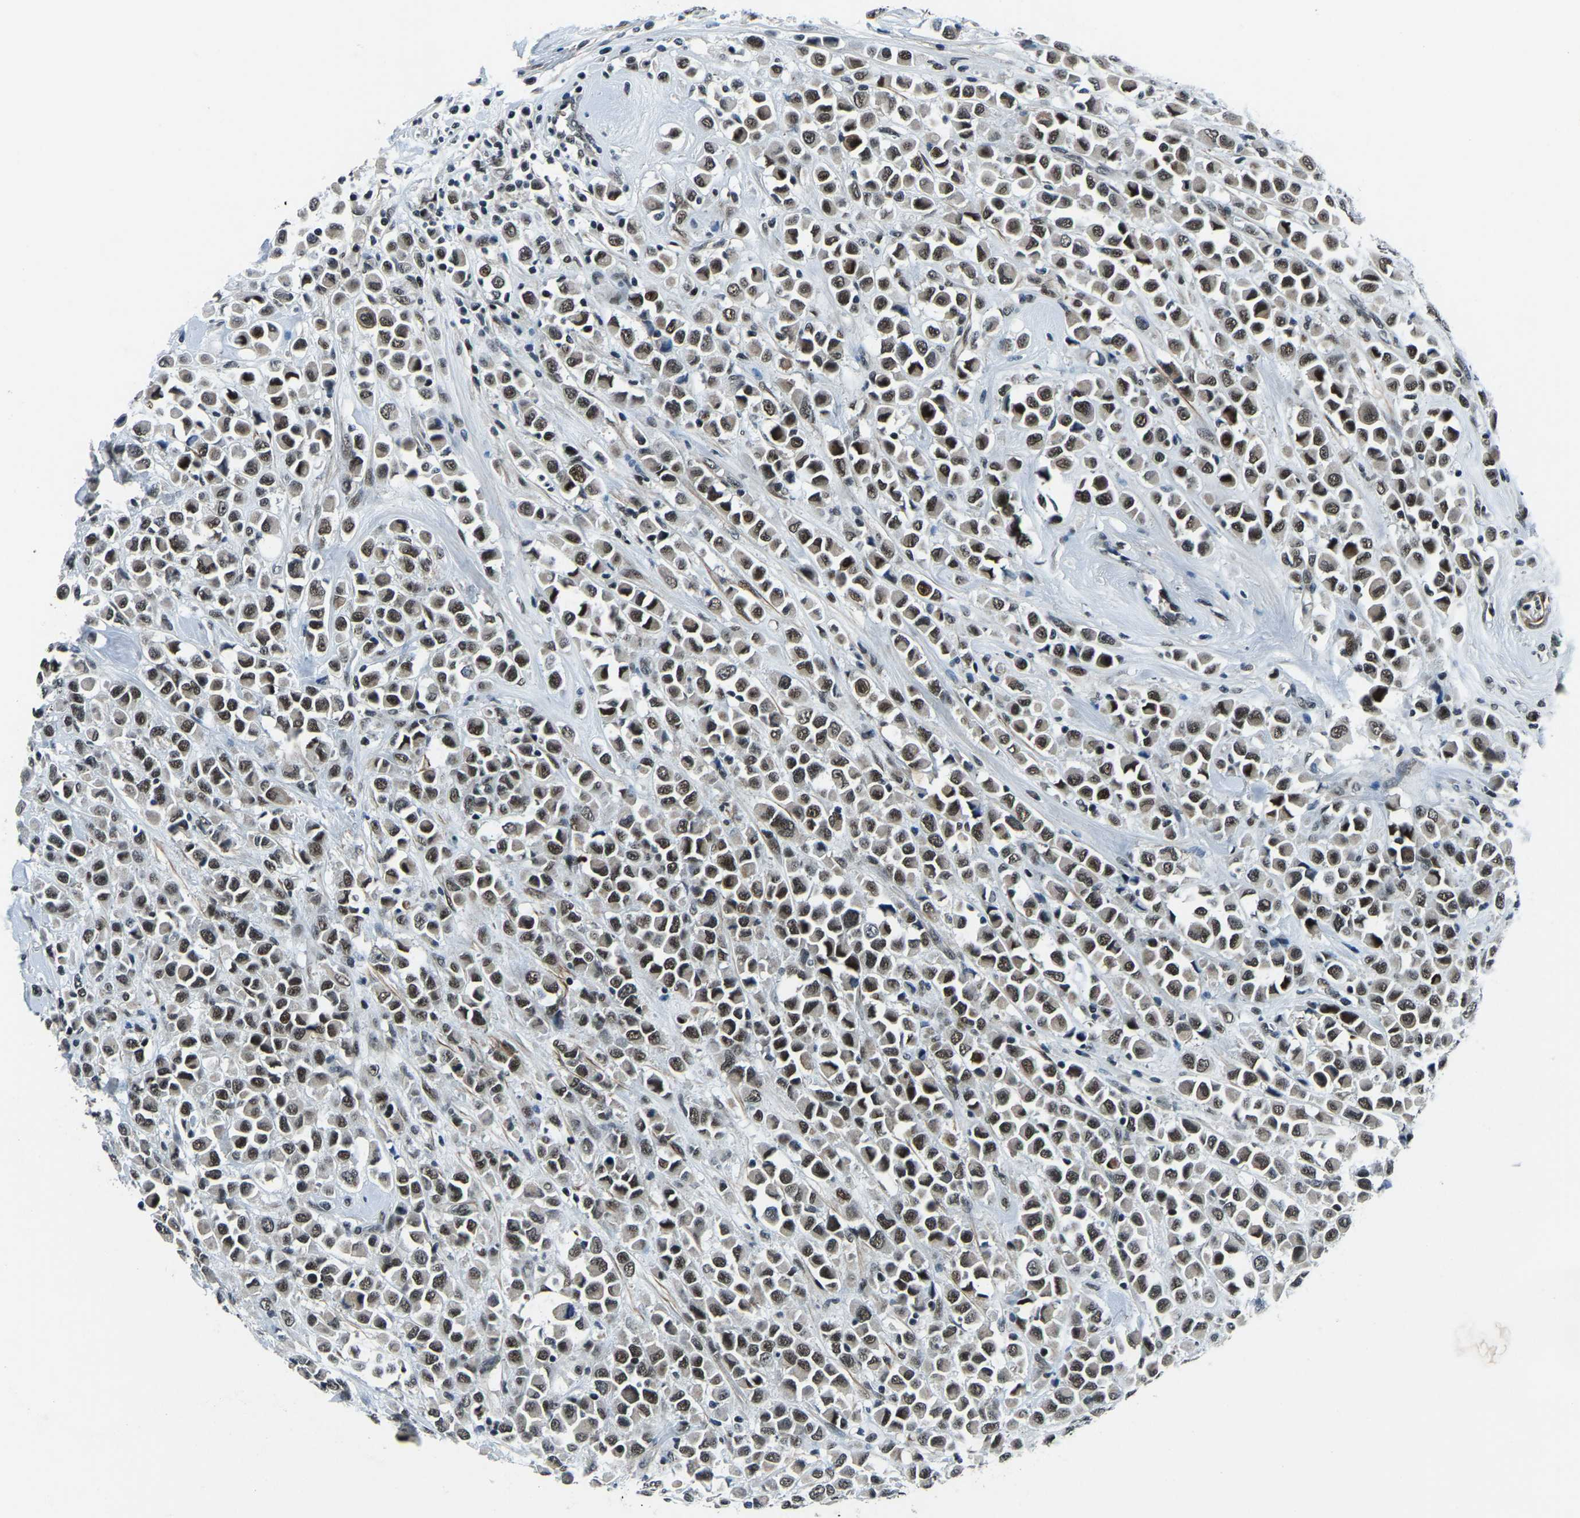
{"staining": {"intensity": "moderate", "quantity": ">75%", "location": "nuclear"}, "tissue": "breast cancer", "cell_type": "Tumor cells", "image_type": "cancer", "snomed": [{"axis": "morphology", "description": "Duct carcinoma"}, {"axis": "topography", "description": "Breast"}], "caption": "Breast cancer (intraductal carcinoma) was stained to show a protein in brown. There is medium levels of moderate nuclear staining in about >75% of tumor cells.", "gene": "PRCC", "patient": {"sex": "female", "age": 61}}